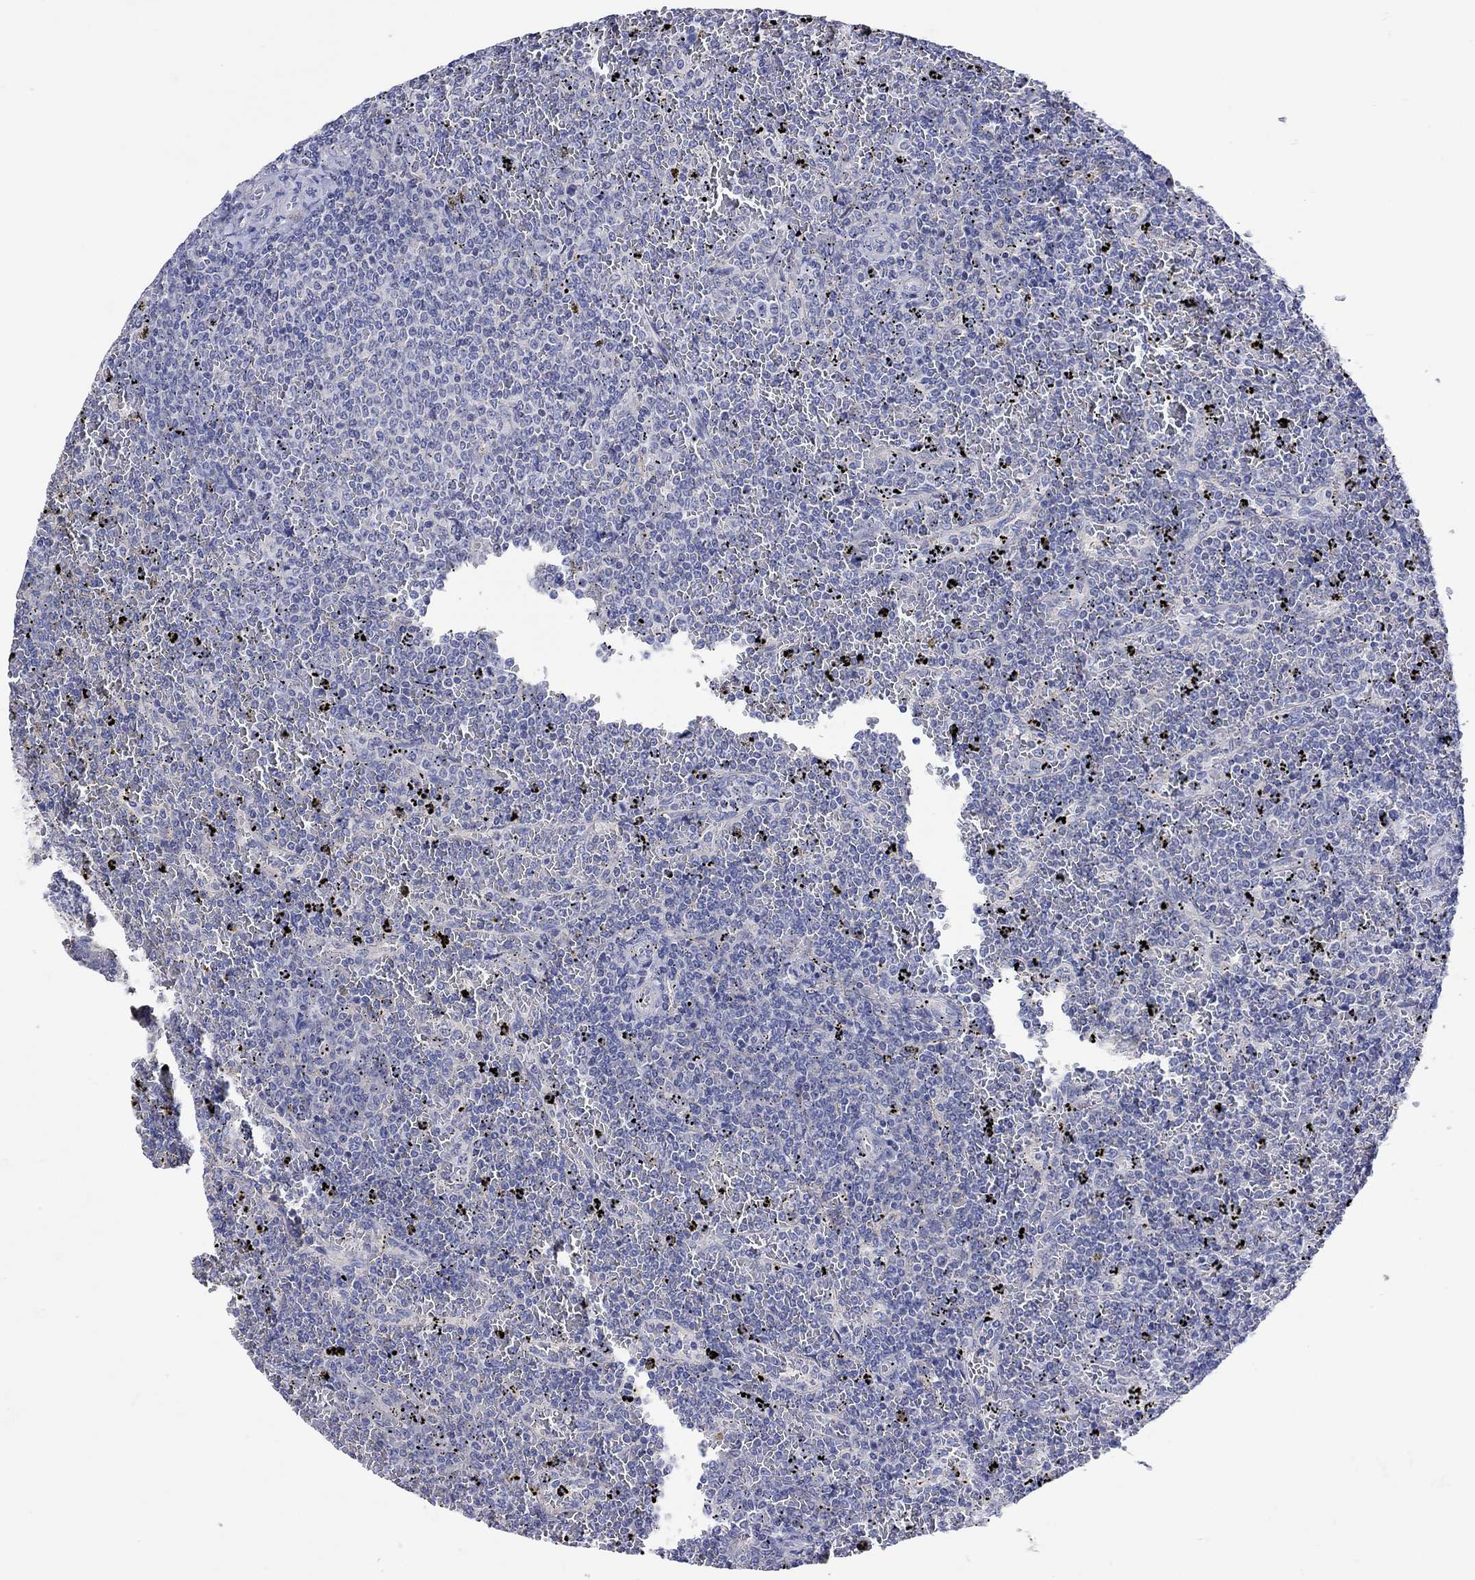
{"staining": {"intensity": "negative", "quantity": "none", "location": "none"}, "tissue": "lymphoma", "cell_type": "Tumor cells", "image_type": "cancer", "snomed": [{"axis": "morphology", "description": "Malignant lymphoma, non-Hodgkin's type, Low grade"}, {"axis": "topography", "description": "Spleen"}], "caption": "The histopathology image reveals no significant positivity in tumor cells of lymphoma.", "gene": "MSI1", "patient": {"sex": "female", "age": 77}}